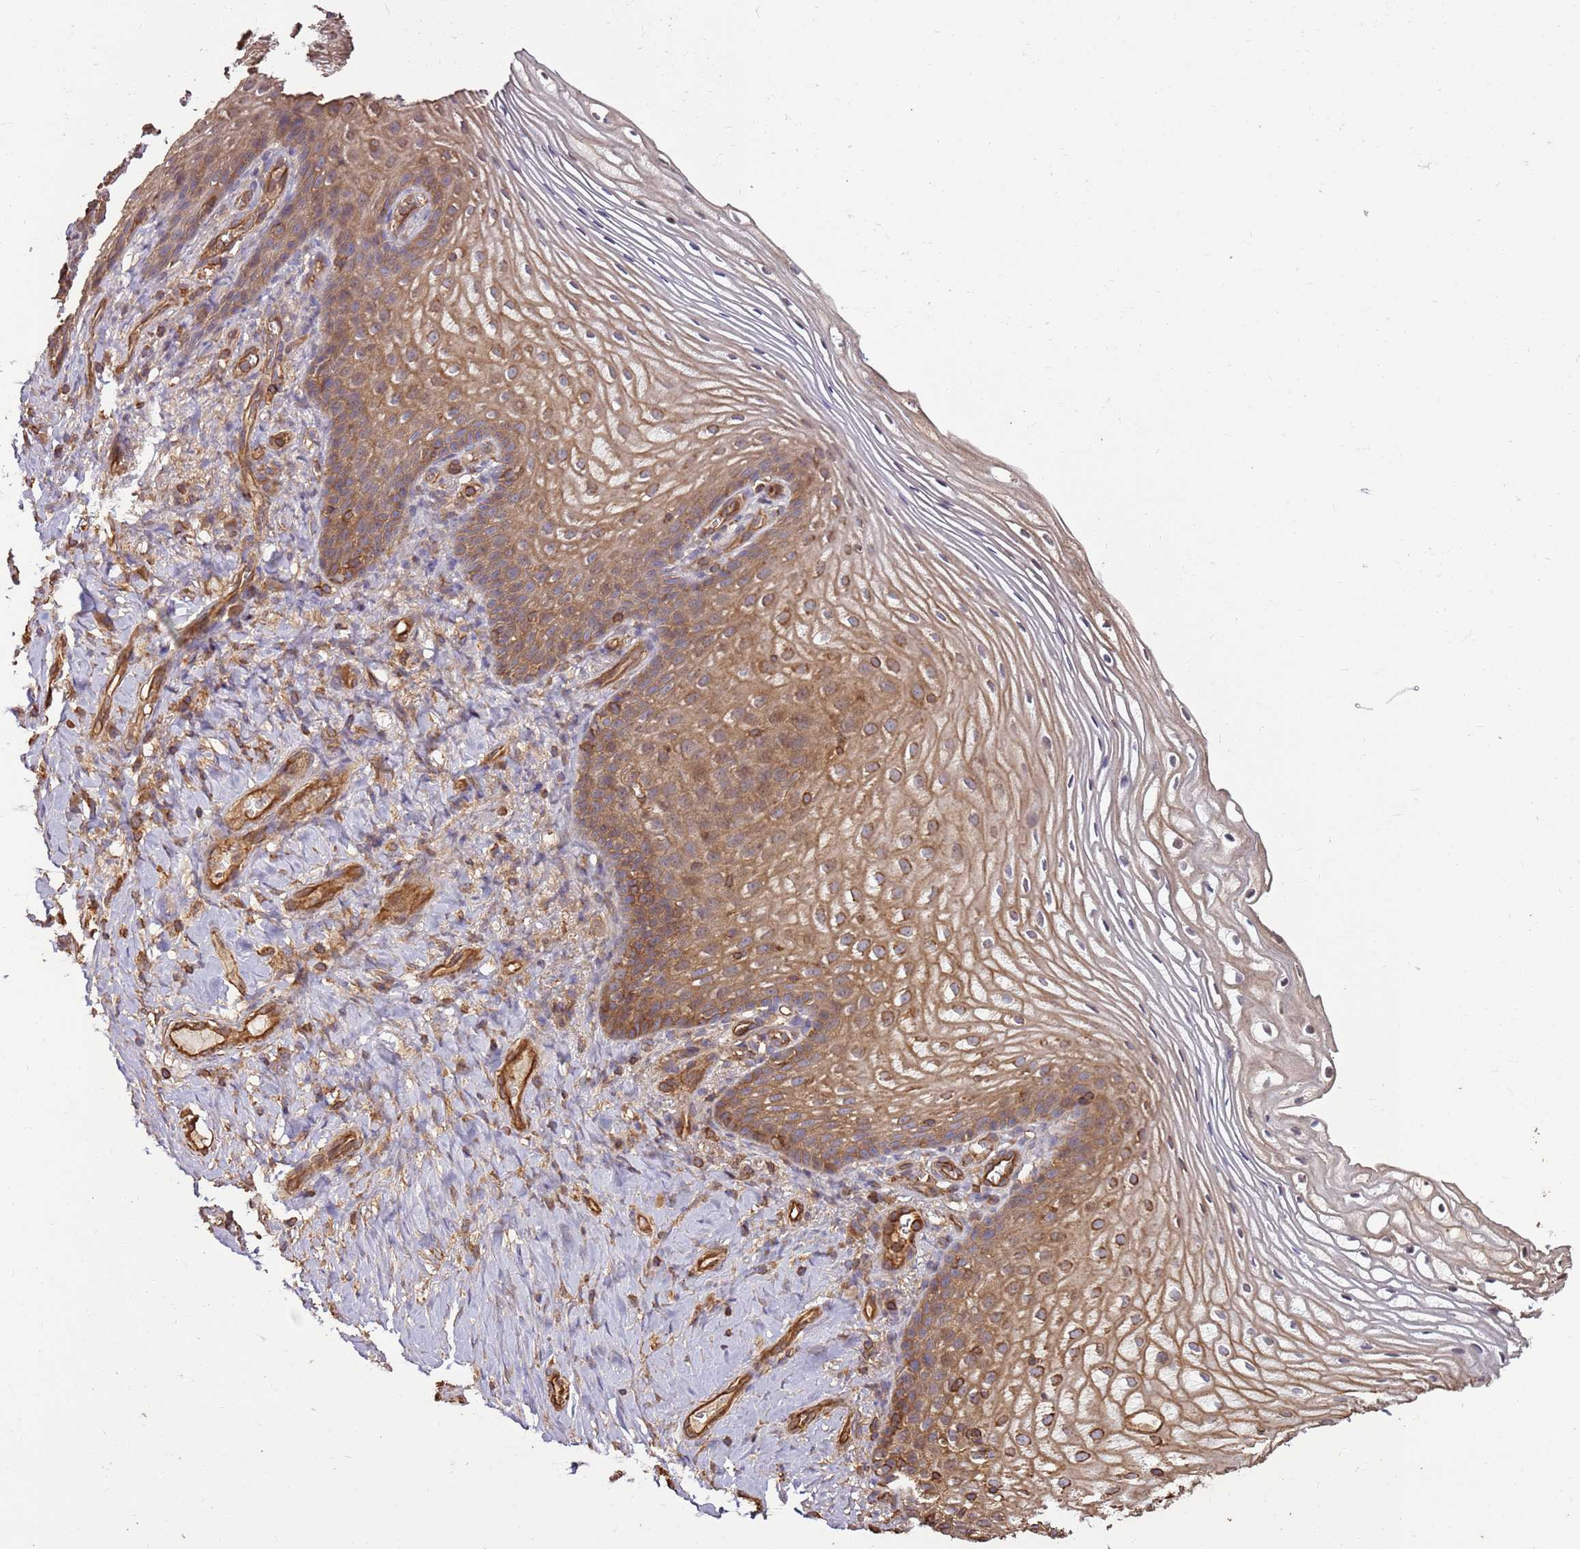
{"staining": {"intensity": "moderate", "quantity": "25%-75%", "location": "cytoplasmic/membranous"}, "tissue": "vagina", "cell_type": "Squamous epithelial cells", "image_type": "normal", "snomed": [{"axis": "morphology", "description": "Normal tissue, NOS"}, {"axis": "topography", "description": "Vagina"}], "caption": "High-magnification brightfield microscopy of benign vagina stained with DAB (3,3'-diaminobenzidine) (brown) and counterstained with hematoxylin (blue). squamous epithelial cells exhibit moderate cytoplasmic/membranous positivity is present in approximately25%-75% of cells.", "gene": "ACVR2A", "patient": {"sex": "female", "age": 60}}